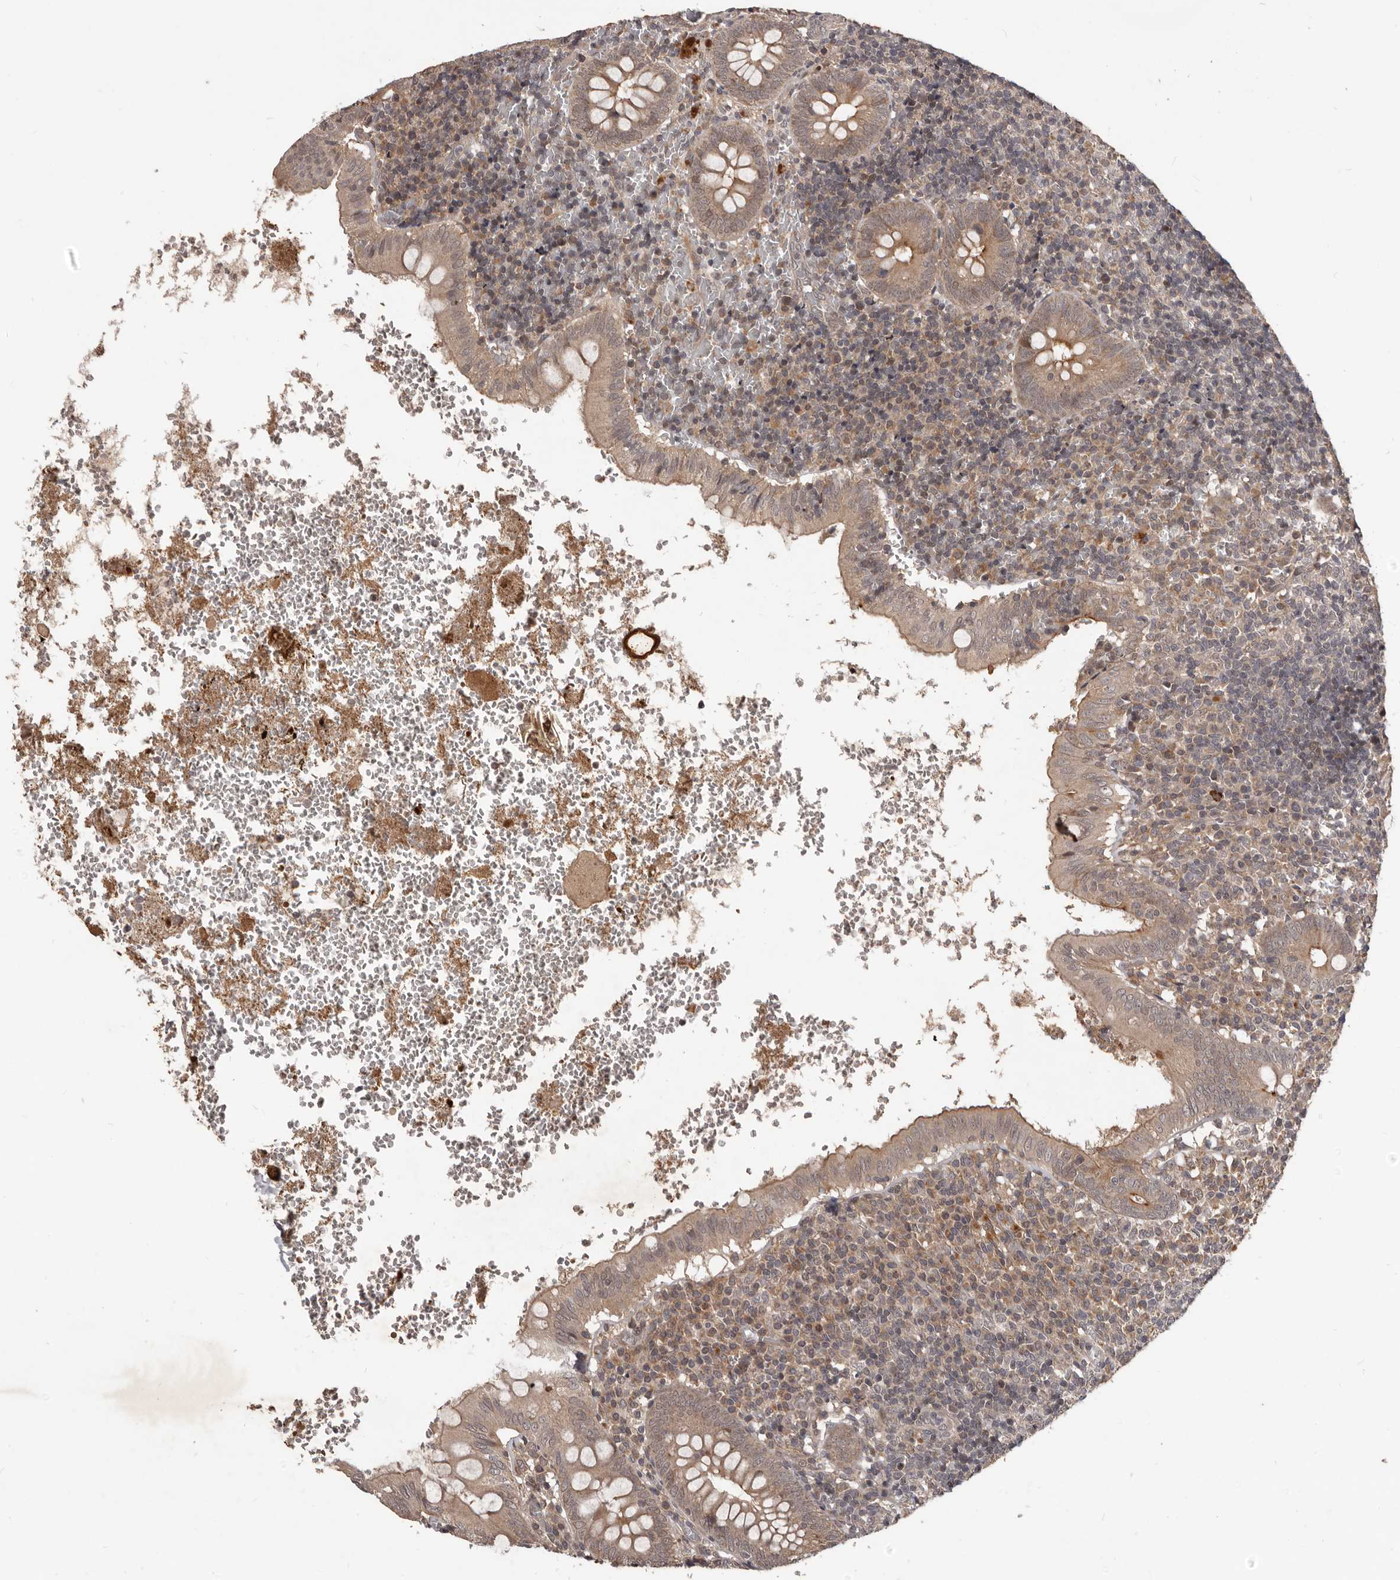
{"staining": {"intensity": "weak", "quantity": ">75%", "location": "cytoplasmic/membranous"}, "tissue": "appendix", "cell_type": "Glandular cells", "image_type": "normal", "snomed": [{"axis": "morphology", "description": "Normal tissue, NOS"}, {"axis": "topography", "description": "Appendix"}], "caption": "A brown stain shows weak cytoplasmic/membranous expression of a protein in glandular cells of unremarkable human appendix.", "gene": "GABPB2", "patient": {"sex": "male", "age": 8}}